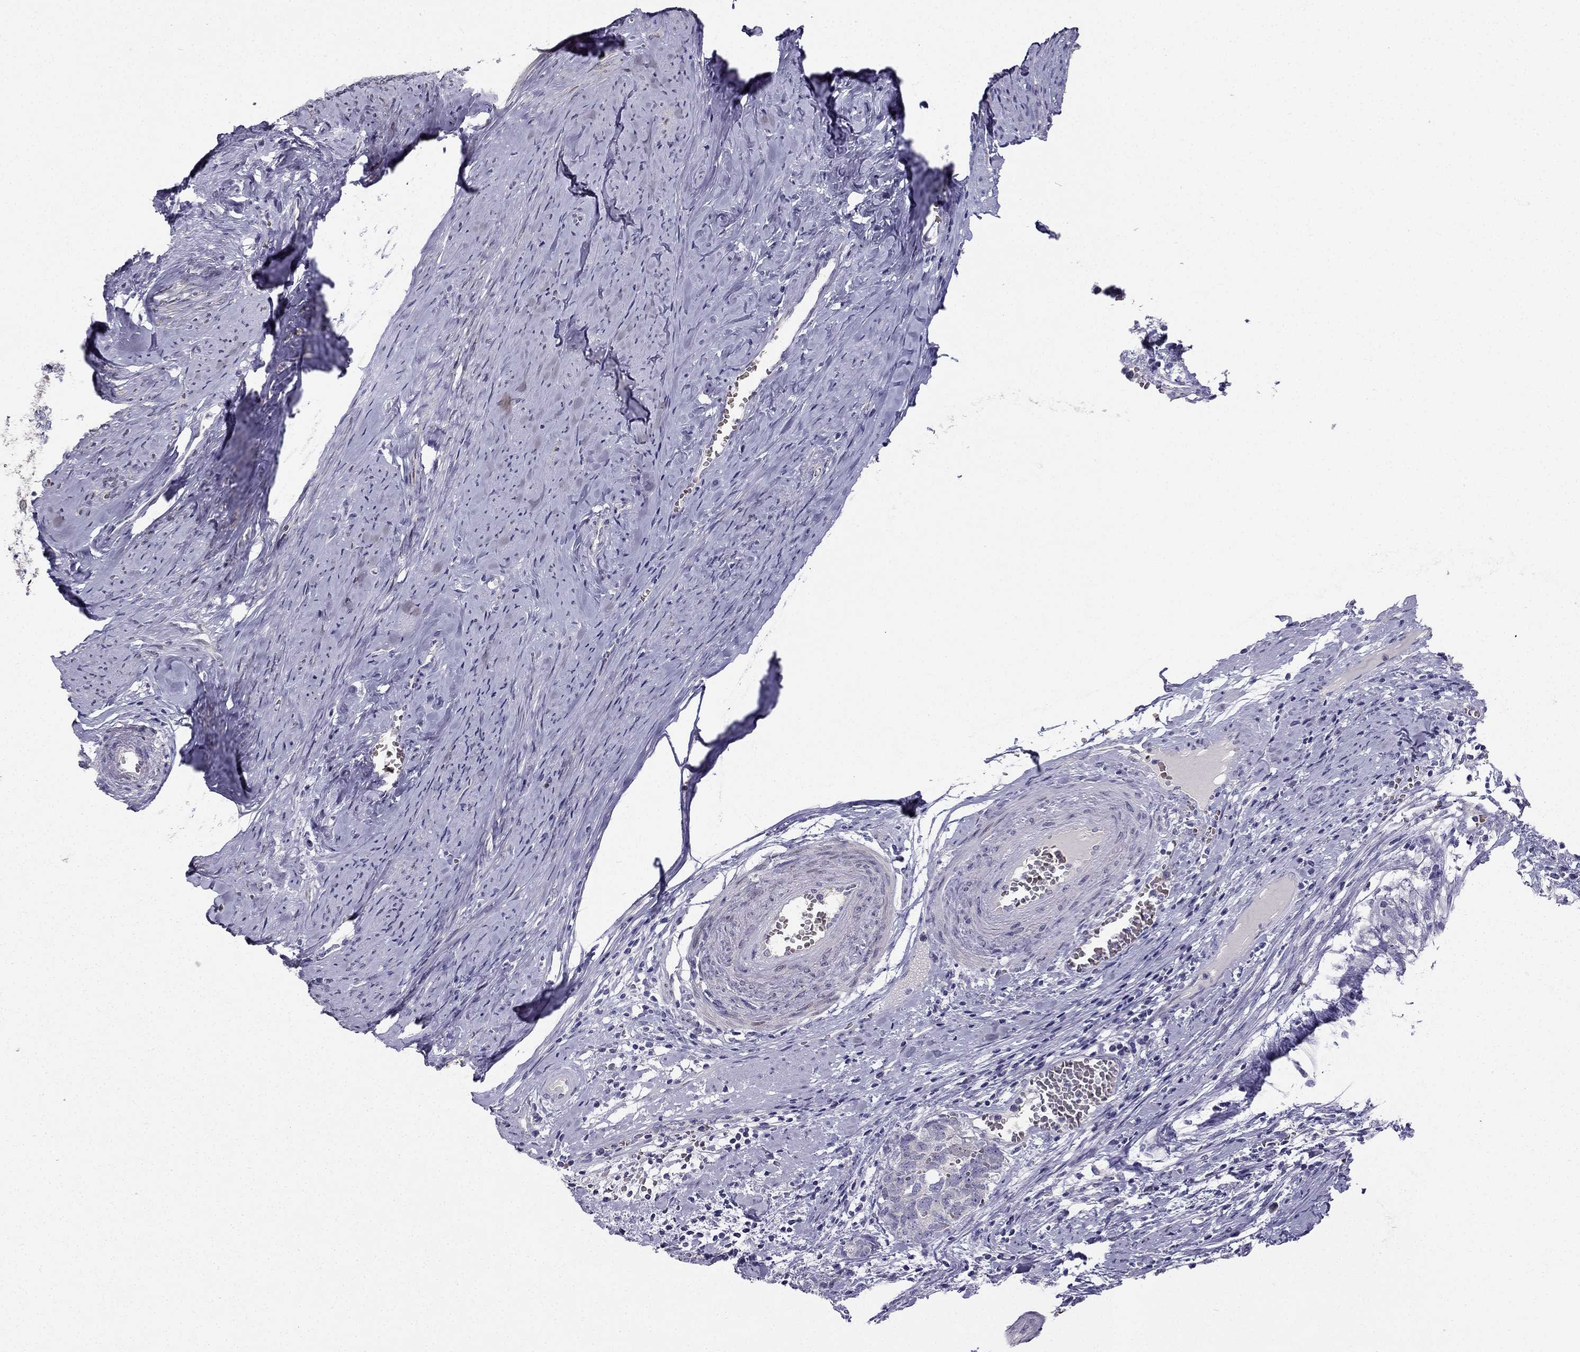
{"staining": {"intensity": "negative", "quantity": "none", "location": "none"}, "tissue": "cervical cancer", "cell_type": "Tumor cells", "image_type": "cancer", "snomed": [{"axis": "morphology", "description": "Squamous cell carcinoma, NOS"}, {"axis": "topography", "description": "Cervix"}], "caption": "High power microscopy micrograph of an immunohistochemistry image of cervical cancer (squamous cell carcinoma), revealing no significant positivity in tumor cells.", "gene": "RSPH14", "patient": {"sex": "female", "age": 63}}